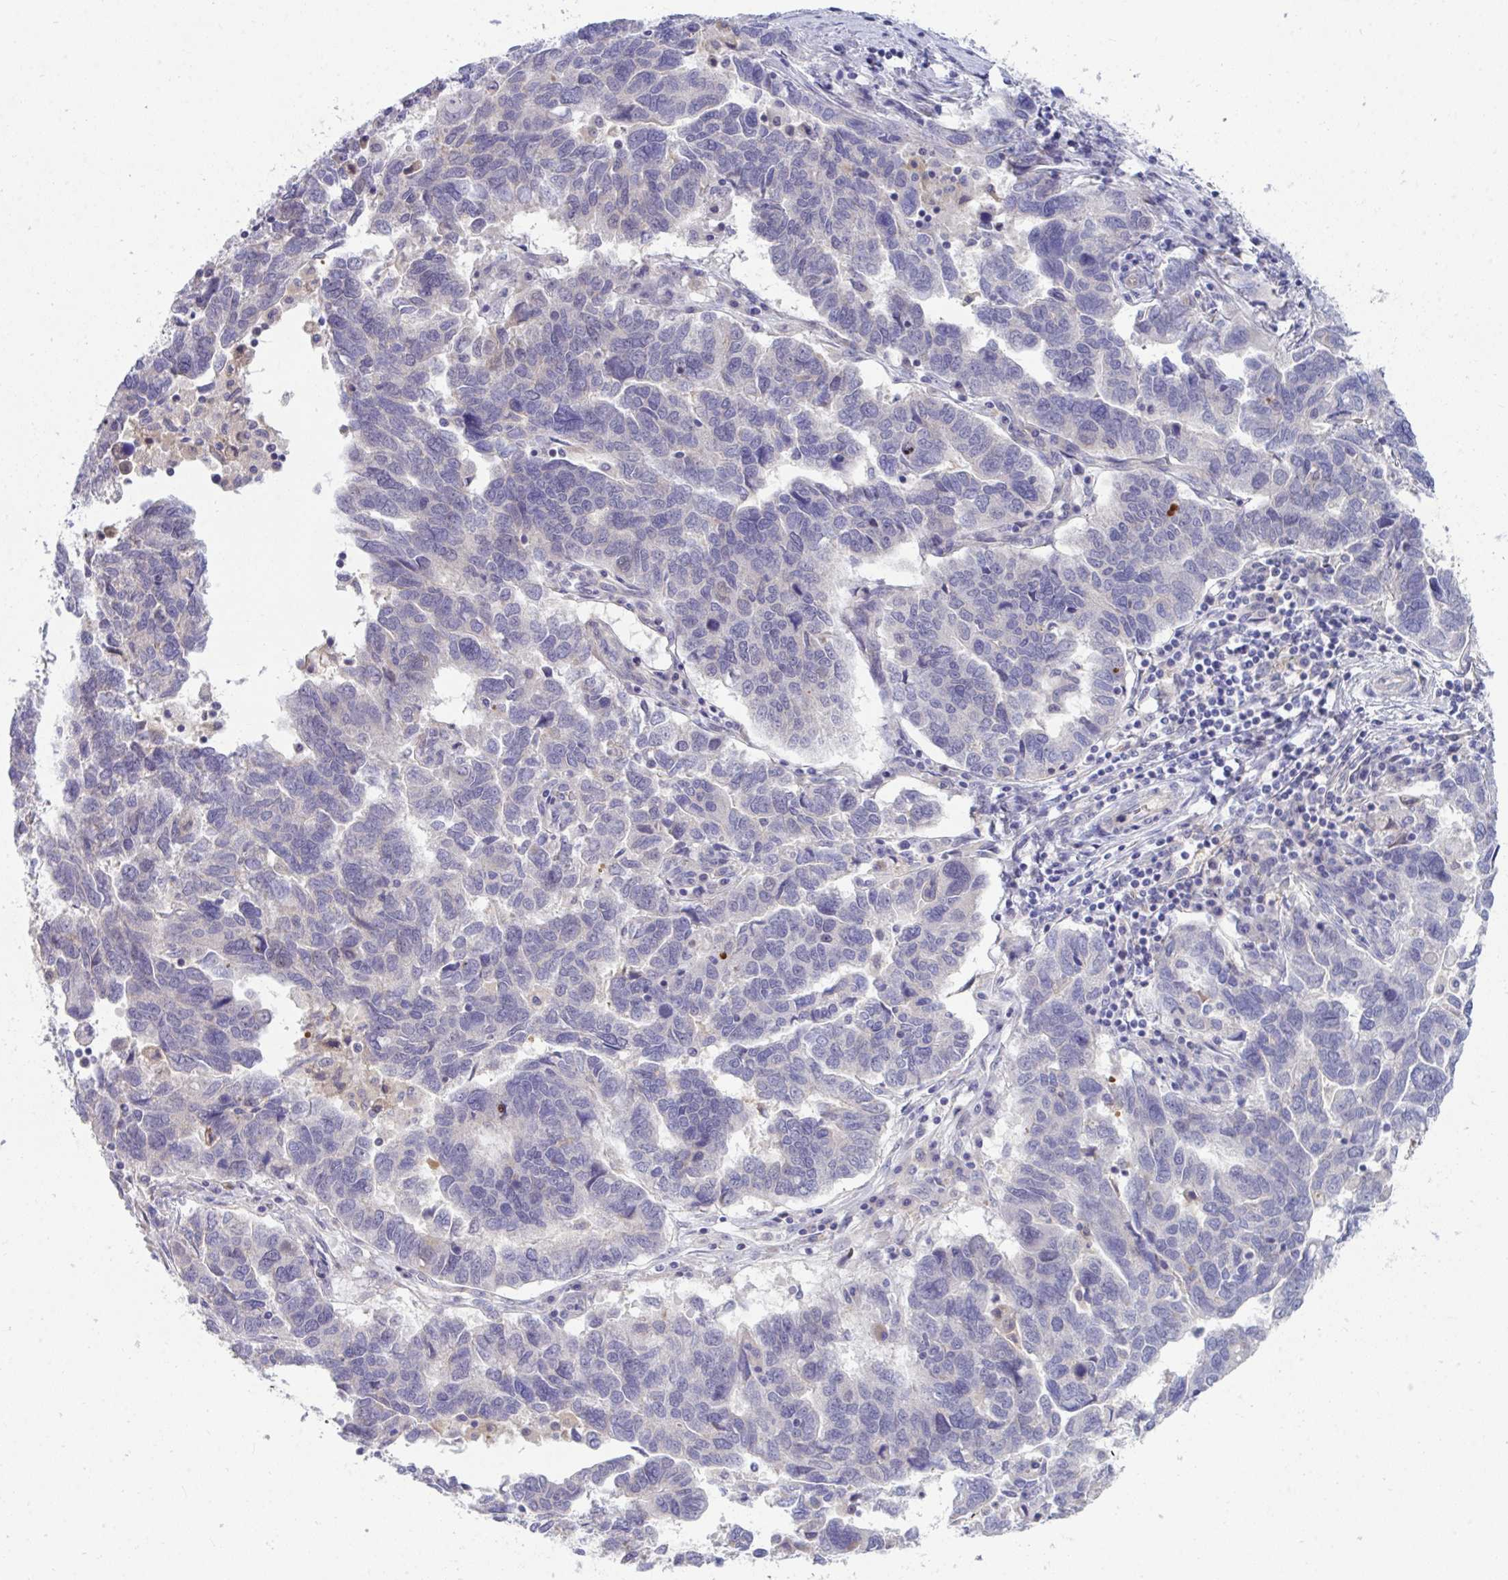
{"staining": {"intensity": "negative", "quantity": "none", "location": "none"}, "tissue": "ovarian cancer", "cell_type": "Tumor cells", "image_type": "cancer", "snomed": [{"axis": "morphology", "description": "Cystadenocarcinoma, serous, NOS"}, {"axis": "topography", "description": "Ovary"}], "caption": "Immunohistochemistry (IHC) of serous cystadenocarcinoma (ovarian) exhibits no expression in tumor cells.", "gene": "CENPQ", "patient": {"sex": "female", "age": 64}}